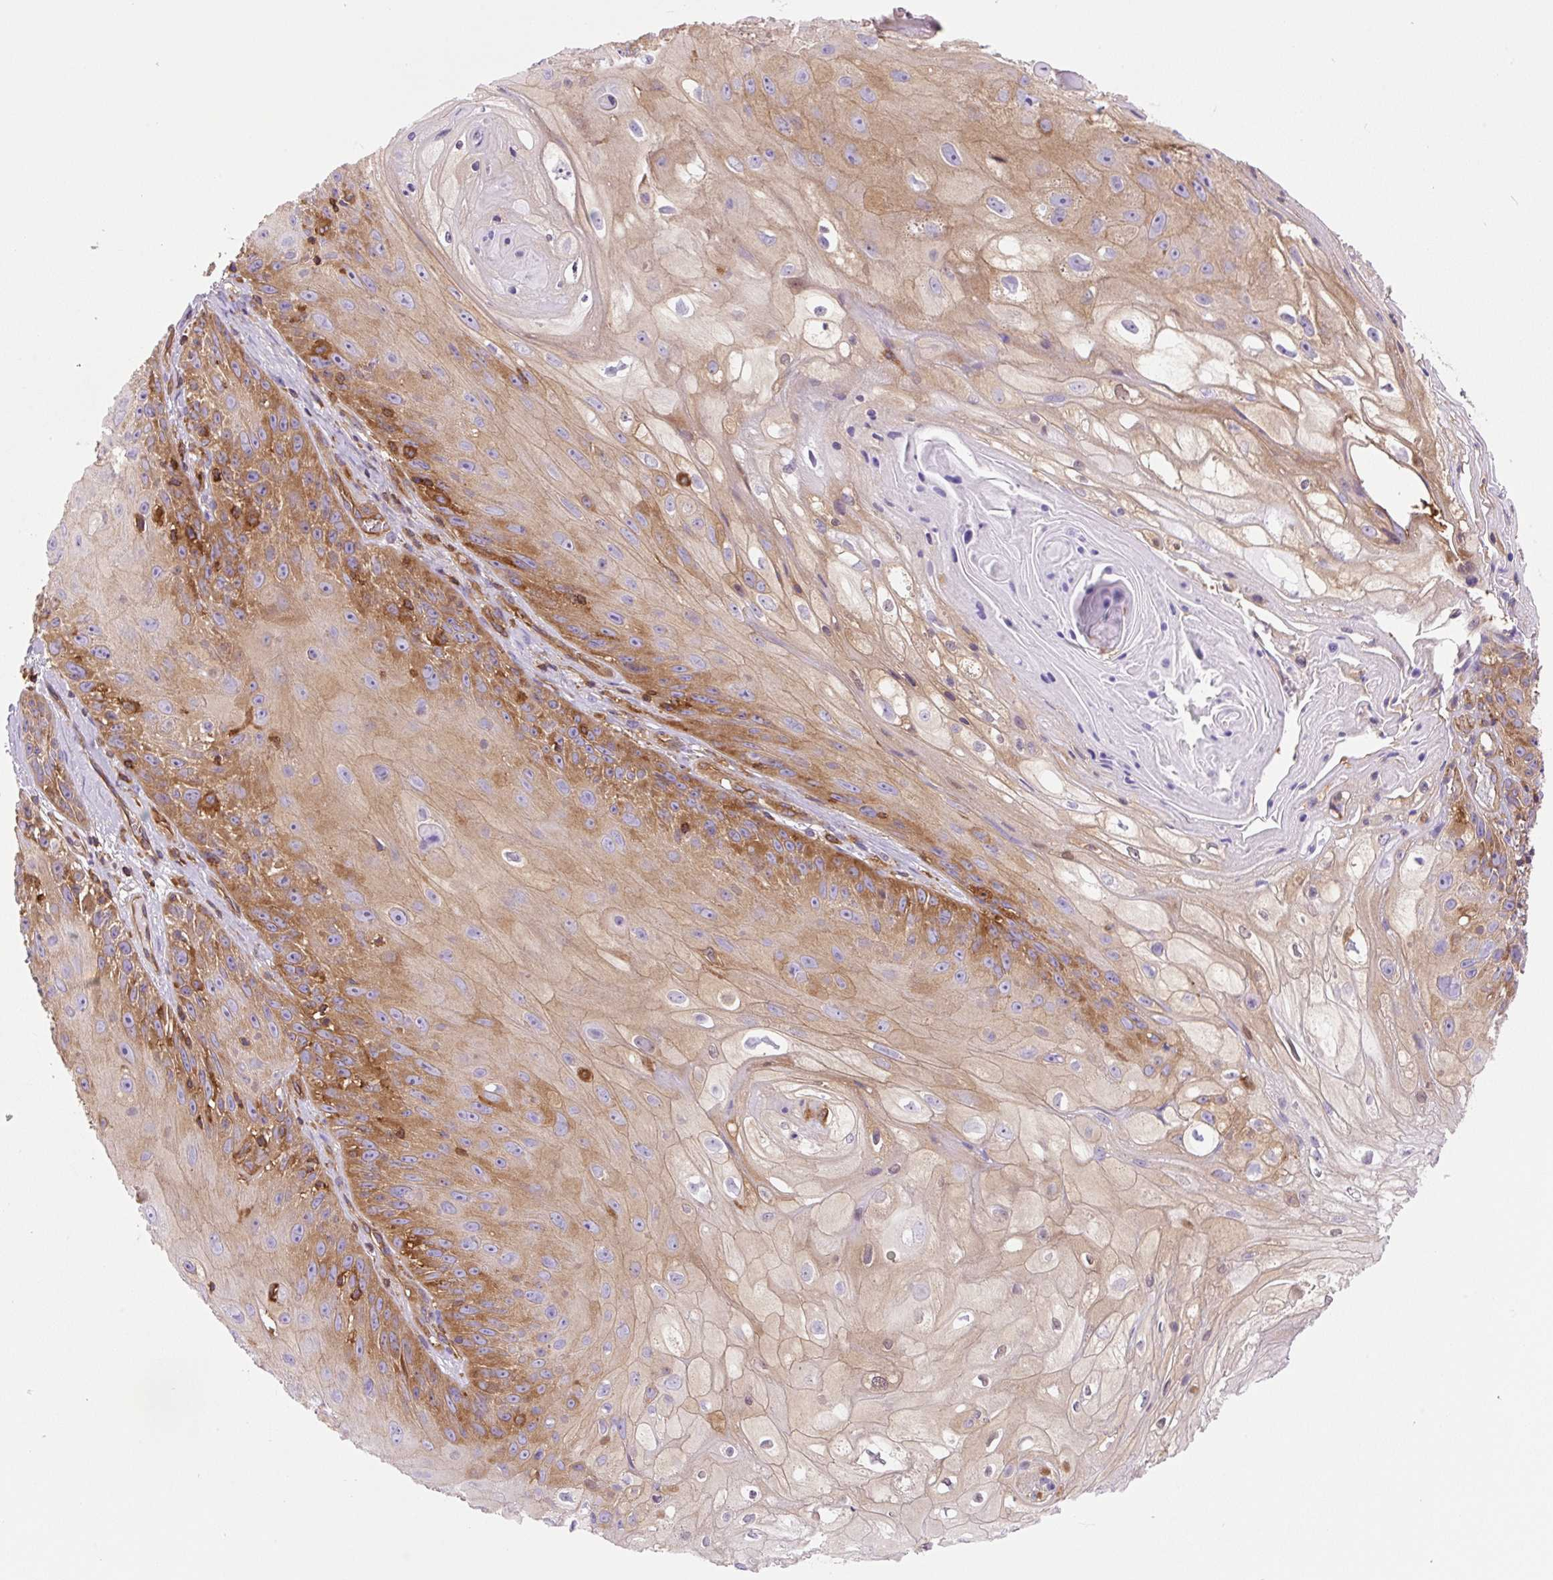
{"staining": {"intensity": "moderate", "quantity": ">75%", "location": "cytoplasmic/membranous"}, "tissue": "skin cancer", "cell_type": "Tumor cells", "image_type": "cancer", "snomed": [{"axis": "morphology", "description": "Squamous cell carcinoma, NOS"}, {"axis": "topography", "description": "Skin"}, {"axis": "topography", "description": "Vulva"}], "caption": "This micrograph displays immunohistochemistry staining of human squamous cell carcinoma (skin), with medium moderate cytoplasmic/membranous staining in approximately >75% of tumor cells.", "gene": "DNM2", "patient": {"sex": "female", "age": 76}}